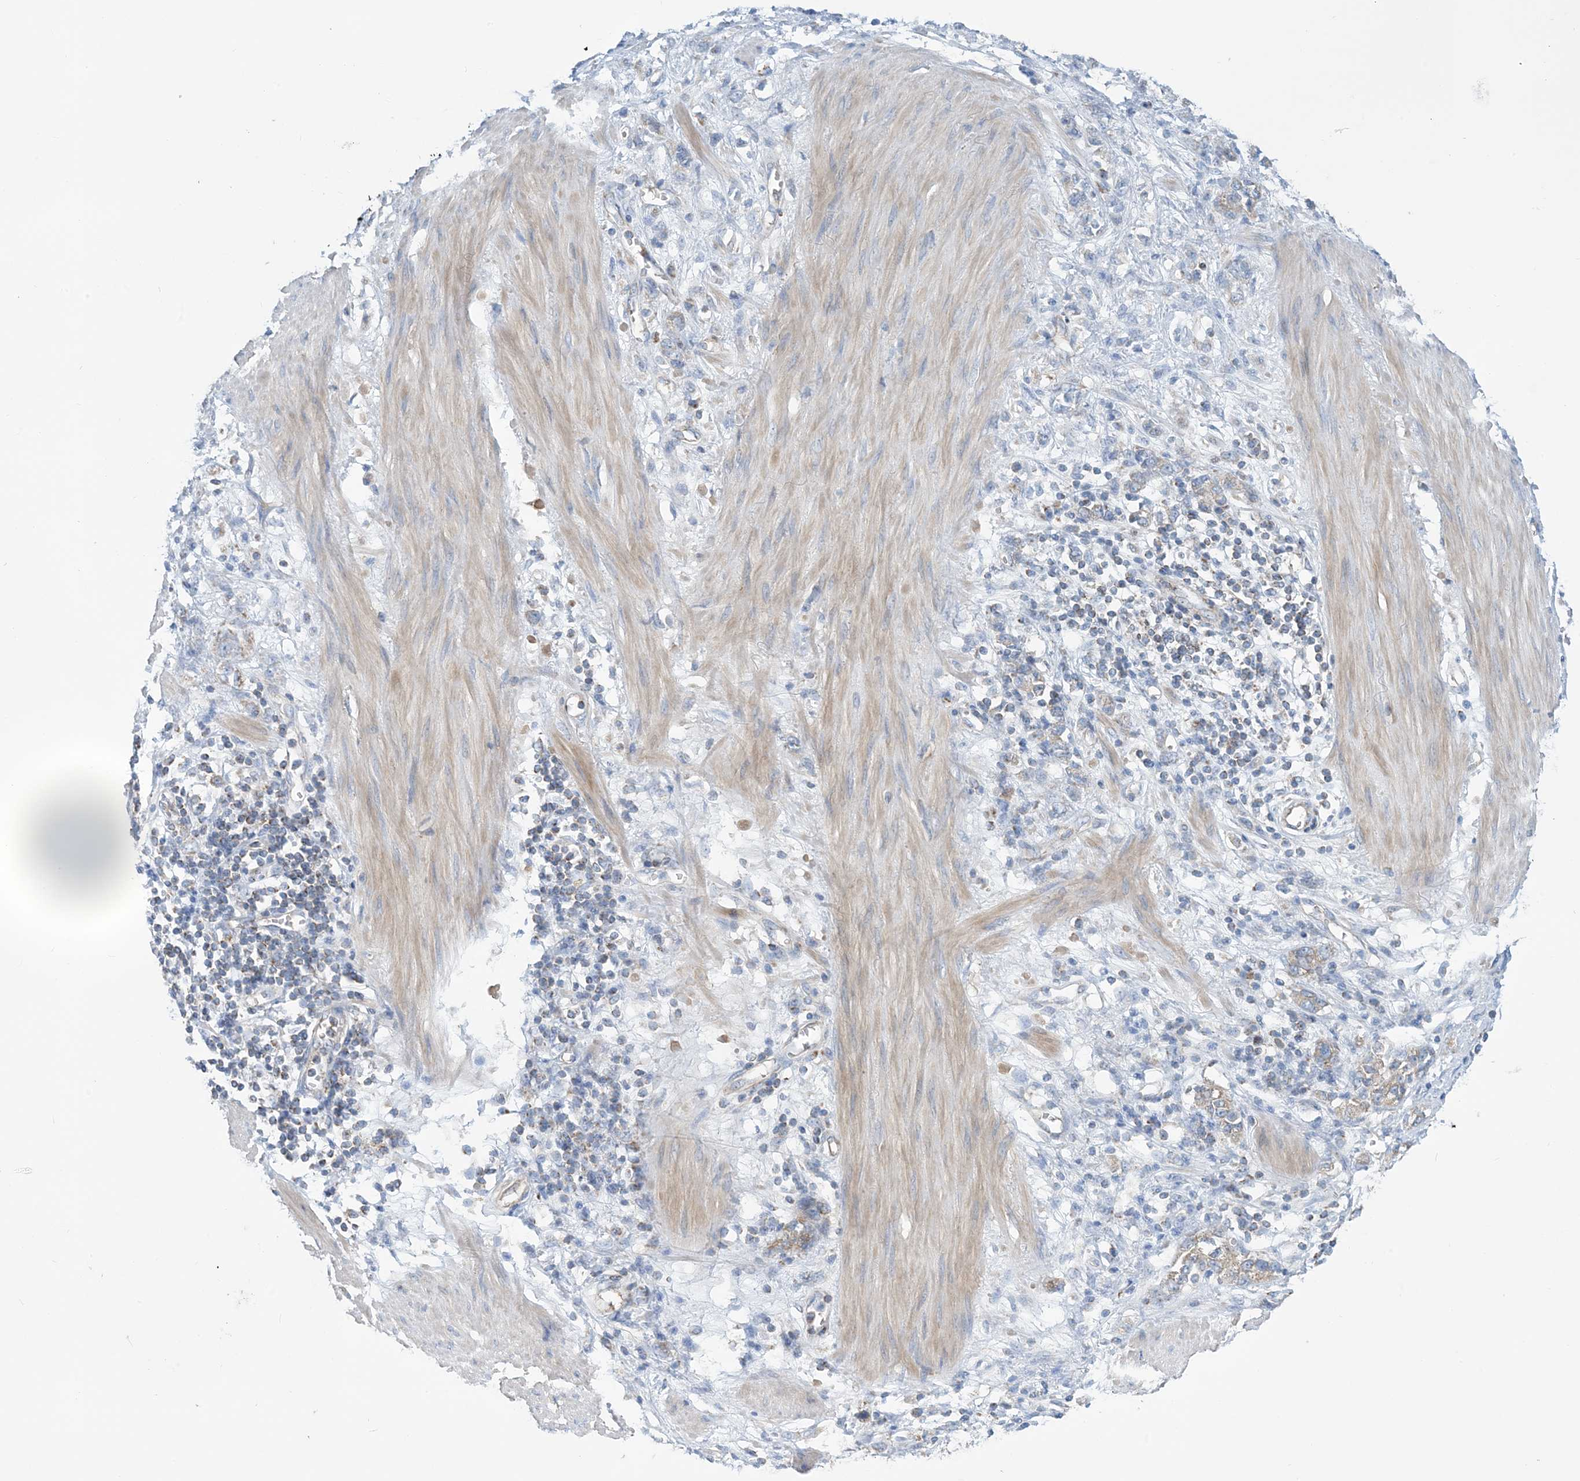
{"staining": {"intensity": "weak", "quantity": "25%-75%", "location": "cytoplasmic/membranous"}, "tissue": "stomach cancer", "cell_type": "Tumor cells", "image_type": "cancer", "snomed": [{"axis": "morphology", "description": "Adenocarcinoma, NOS"}, {"axis": "topography", "description": "Stomach"}], "caption": "A high-resolution micrograph shows immunohistochemistry (IHC) staining of stomach cancer (adenocarcinoma), which demonstrates weak cytoplasmic/membranous positivity in about 25%-75% of tumor cells. (DAB (3,3'-diaminobenzidine) = brown stain, brightfield microscopy at high magnification).", "gene": "PHOSPHO2", "patient": {"sex": "female", "age": 76}}